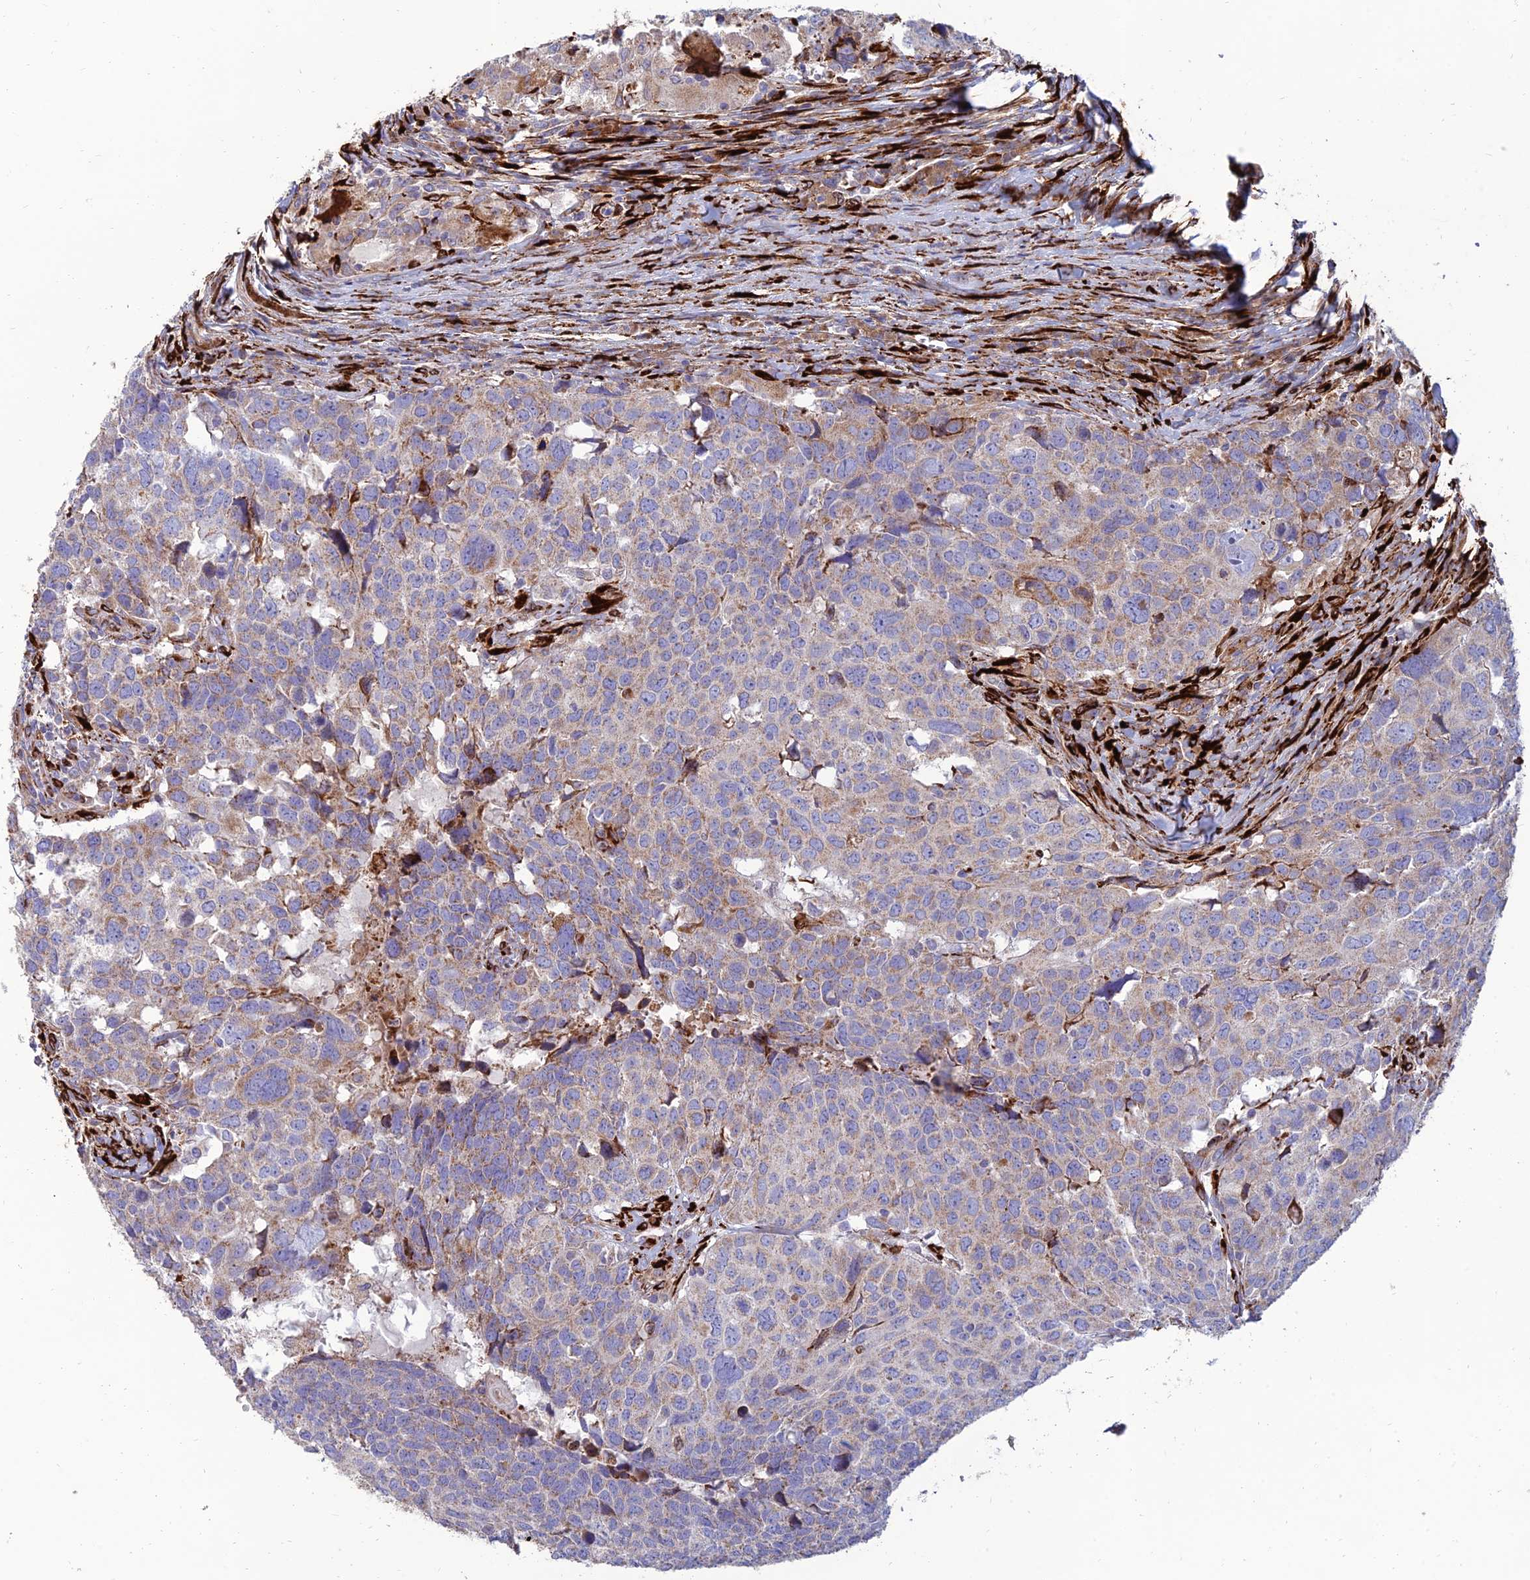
{"staining": {"intensity": "weak", "quantity": "25%-75%", "location": "cytoplasmic/membranous"}, "tissue": "head and neck cancer", "cell_type": "Tumor cells", "image_type": "cancer", "snomed": [{"axis": "morphology", "description": "Squamous cell carcinoma, NOS"}, {"axis": "topography", "description": "Head-Neck"}], "caption": "Immunohistochemistry (IHC) staining of head and neck squamous cell carcinoma, which reveals low levels of weak cytoplasmic/membranous expression in about 25%-75% of tumor cells indicating weak cytoplasmic/membranous protein expression. The staining was performed using DAB (brown) for protein detection and nuclei were counterstained in hematoxylin (blue).", "gene": "RCN3", "patient": {"sex": "male", "age": 66}}